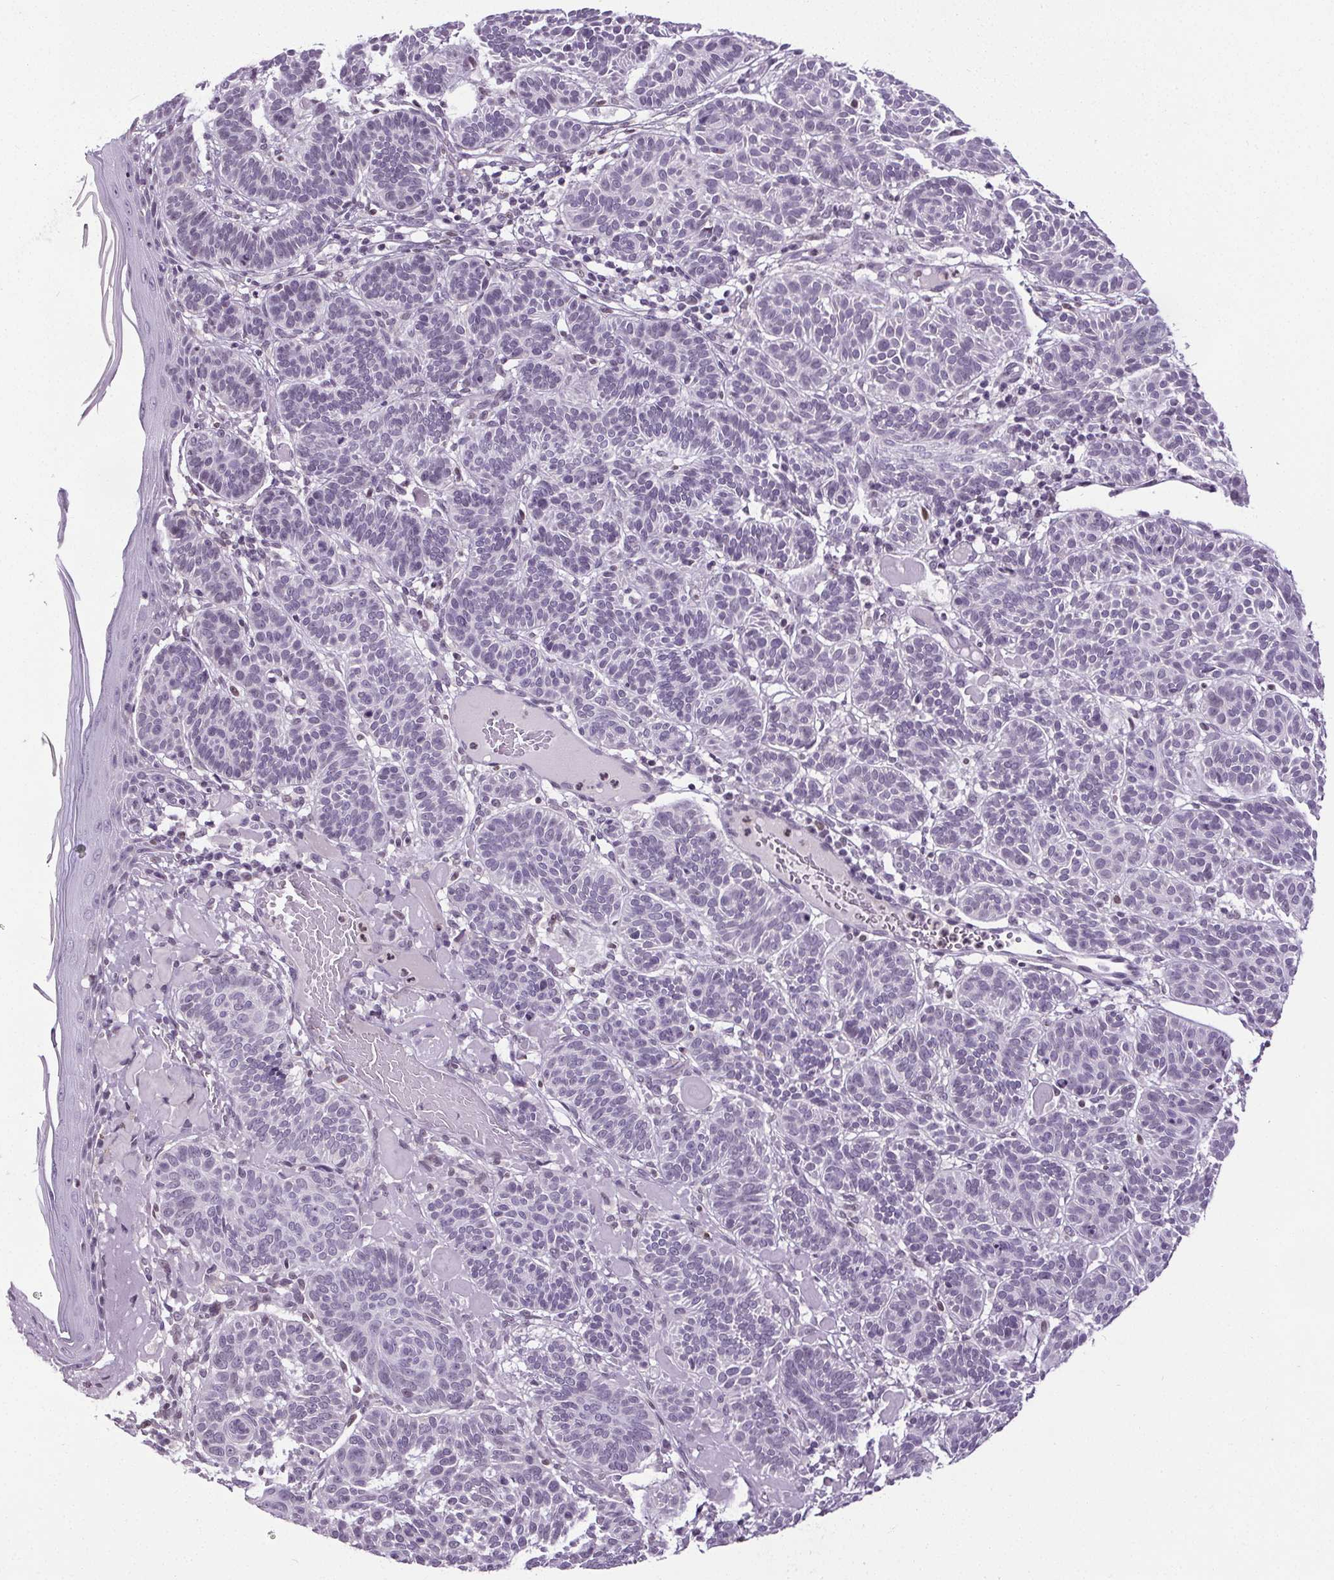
{"staining": {"intensity": "negative", "quantity": "none", "location": "none"}, "tissue": "skin cancer", "cell_type": "Tumor cells", "image_type": "cancer", "snomed": [{"axis": "morphology", "description": "Basal cell carcinoma"}, {"axis": "topography", "description": "Skin"}], "caption": "Immunohistochemical staining of skin cancer displays no significant positivity in tumor cells. (Stains: DAB (3,3'-diaminobenzidine) immunohistochemistry with hematoxylin counter stain, Microscopy: brightfield microscopy at high magnification).", "gene": "TMEM240", "patient": {"sex": "male", "age": 85}}